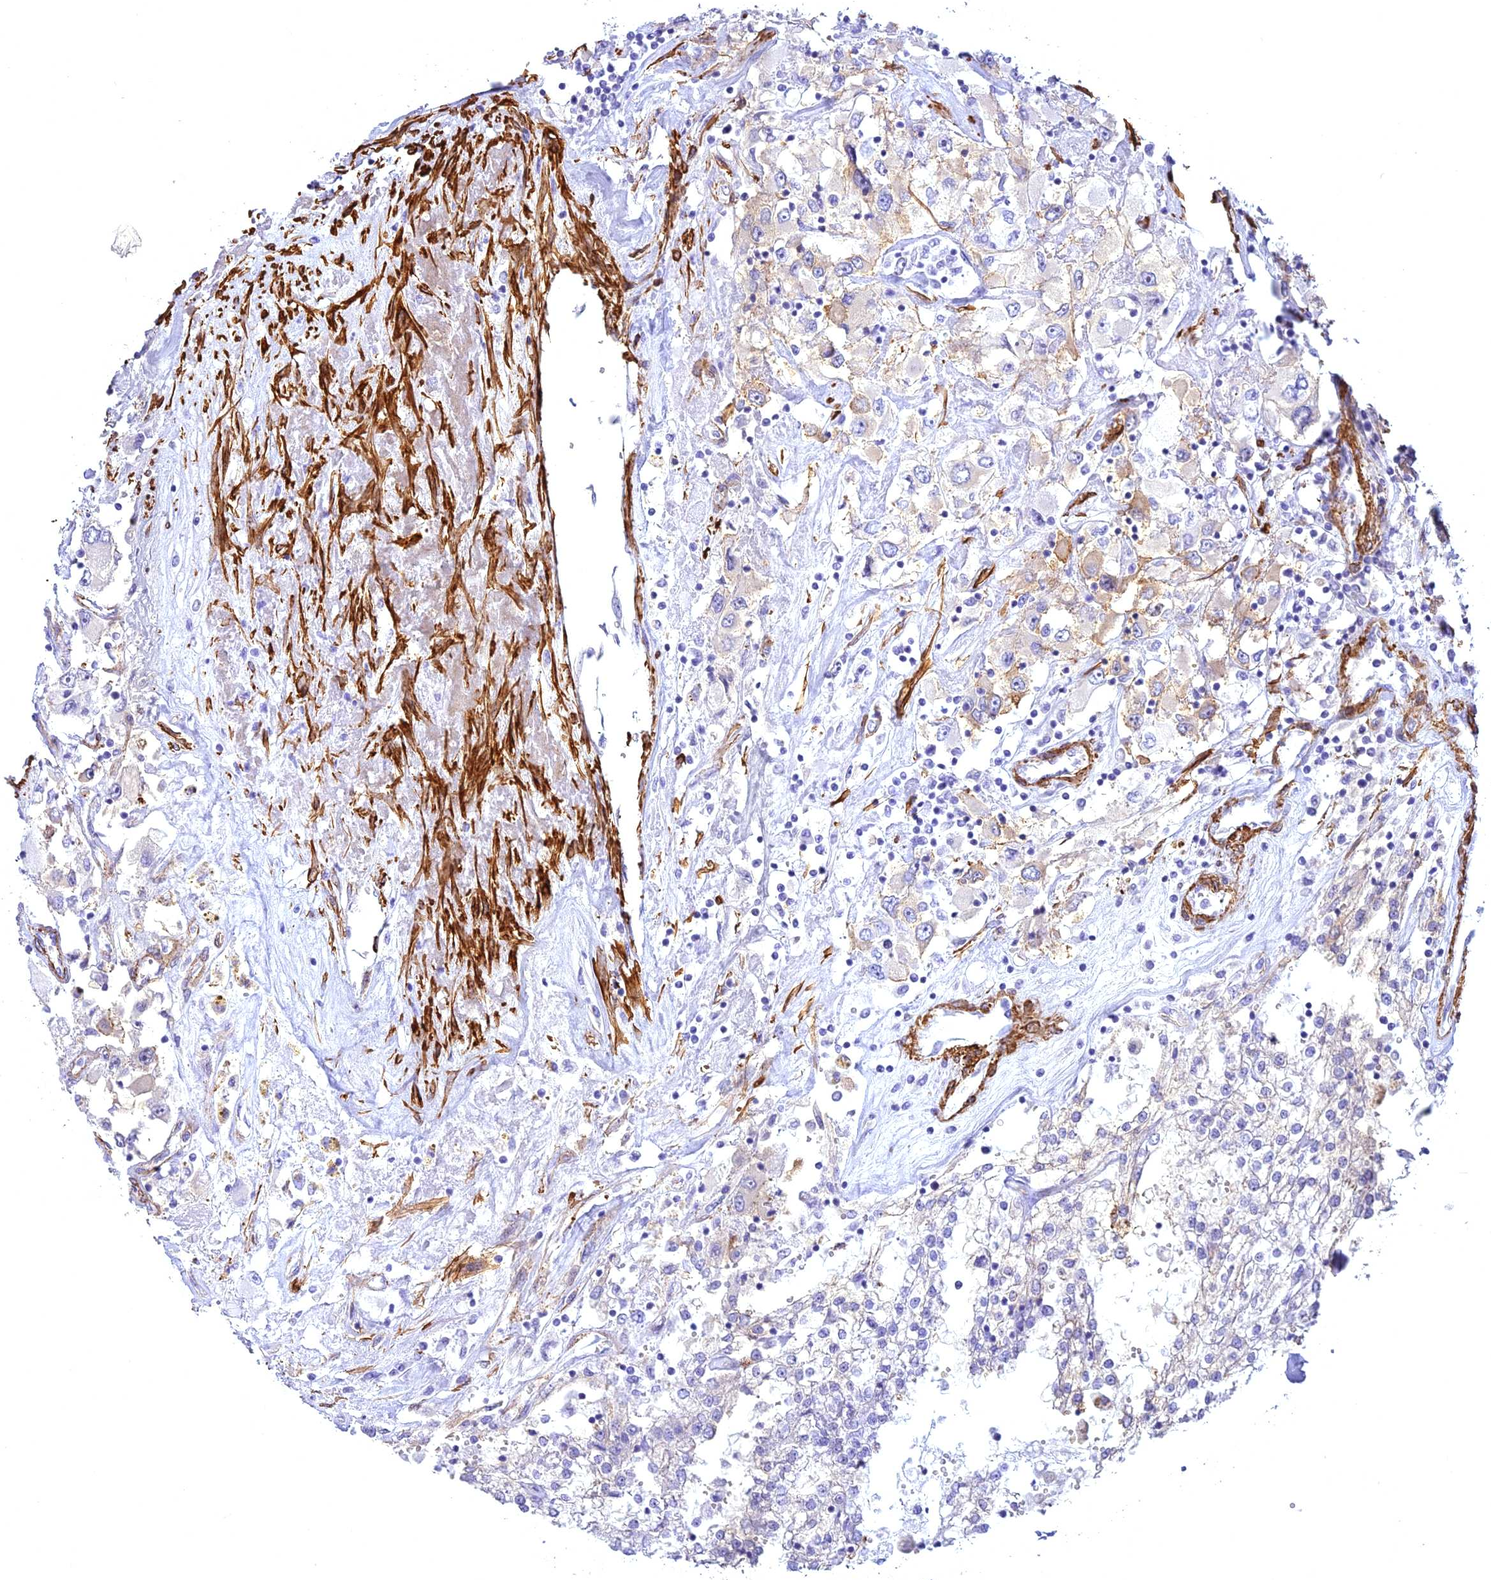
{"staining": {"intensity": "negative", "quantity": "none", "location": "none"}, "tissue": "renal cancer", "cell_type": "Tumor cells", "image_type": "cancer", "snomed": [{"axis": "morphology", "description": "Adenocarcinoma, NOS"}, {"axis": "topography", "description": "Kidney"}], "caption": "Immunohistochemistry of adenocarcinoma (renal) displays no expression in tumor cells. (DAB immunohistochemistry (IHC), high magnification).", "gene": "CENPV", "patient": {"sex": "female", "age": 52}}